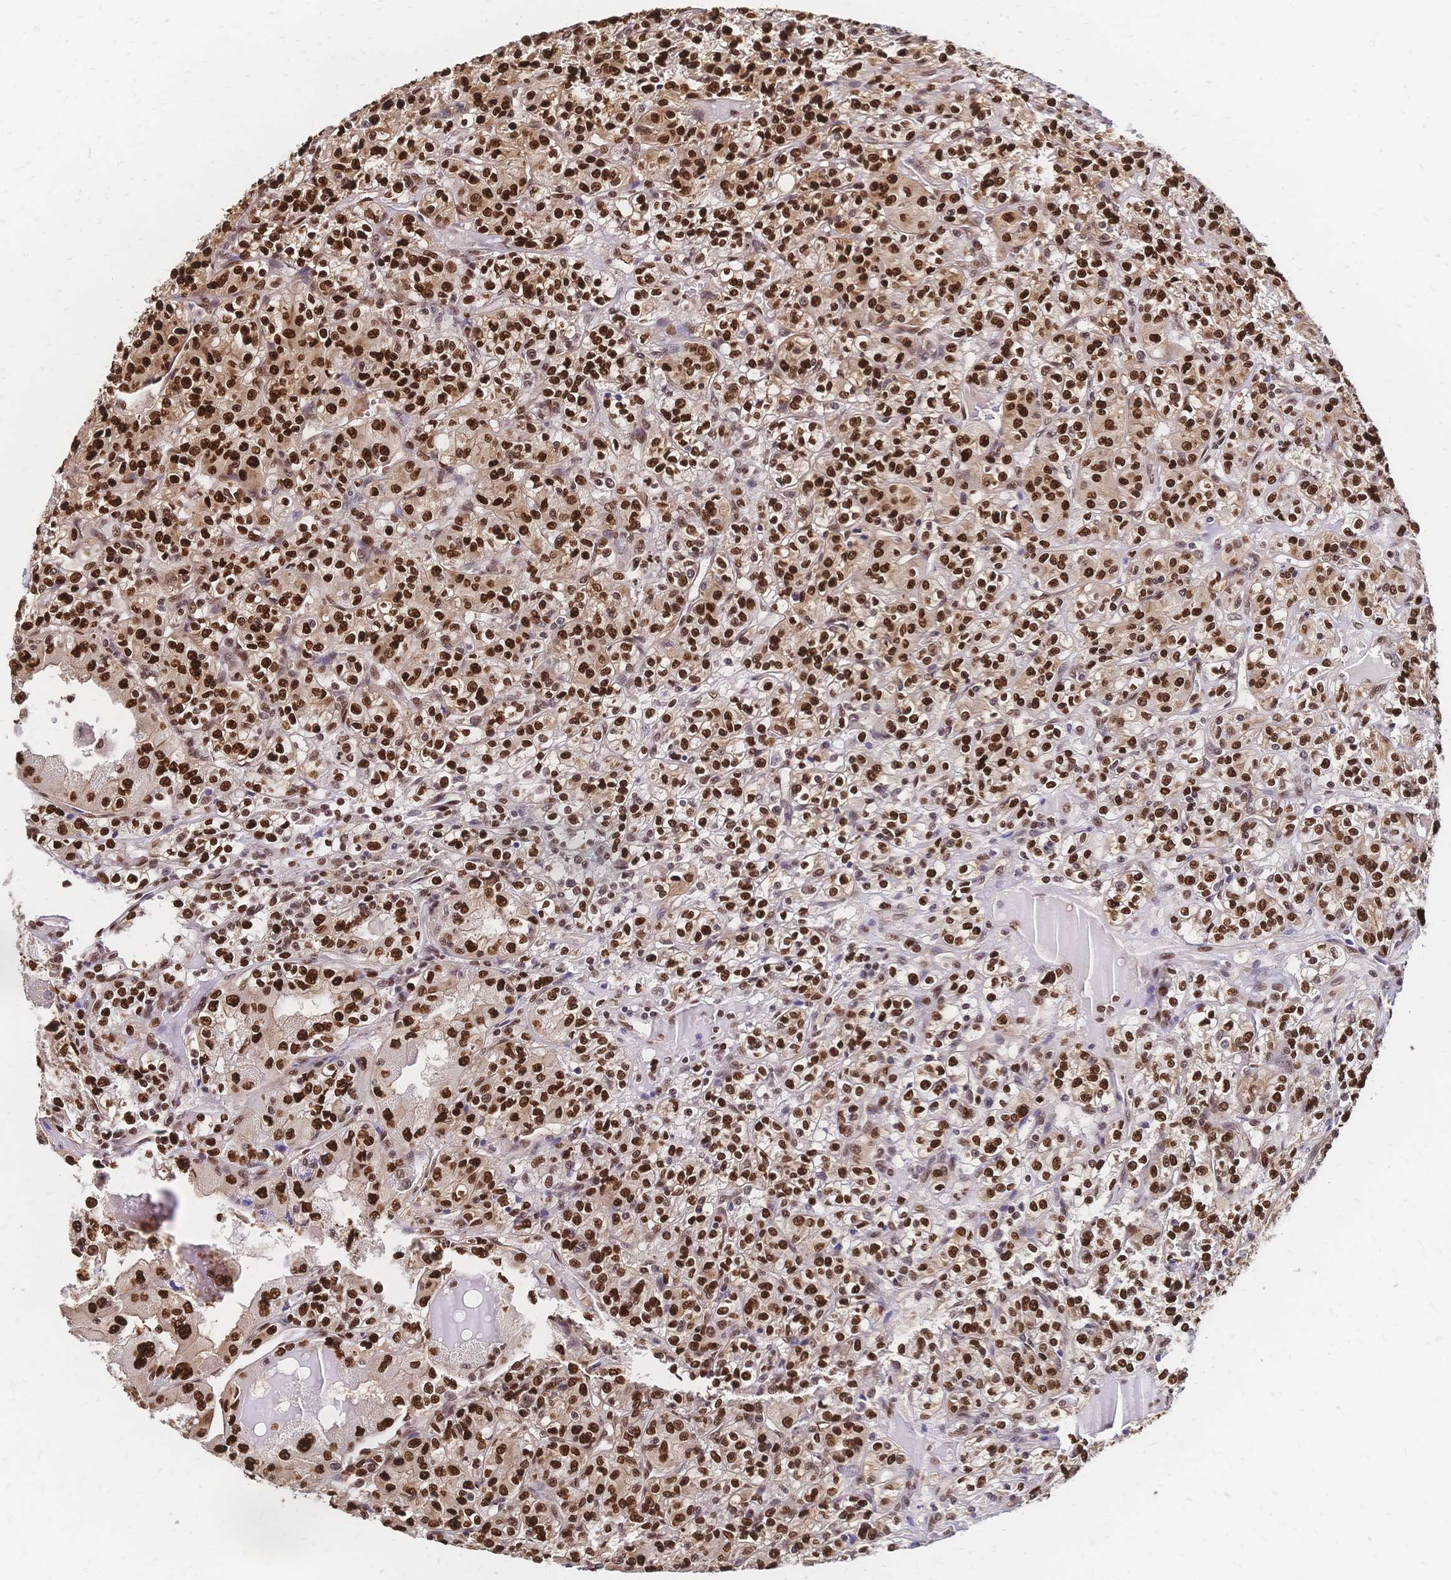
{"staining": {"intensity": "strong", "quantity": ">75%", "location": "nuclear"}, "tissue": "renal cancer", "cell_type": "Tumor cells", "image_type": "cancer", "snomed": [{"axis": "morphology", "description": "Adenocarcinoma, NOS"}, {"axis": "topography", "description": "Kidney"}], "caption": "Strong nuclear staining for a protein is present in approximately >75% of tumor cells of renal cancer (adenocarcinoma) using immunohistochemistry.", "gene": "HDGF", "patient": {"sex": "male", "age": 36}}